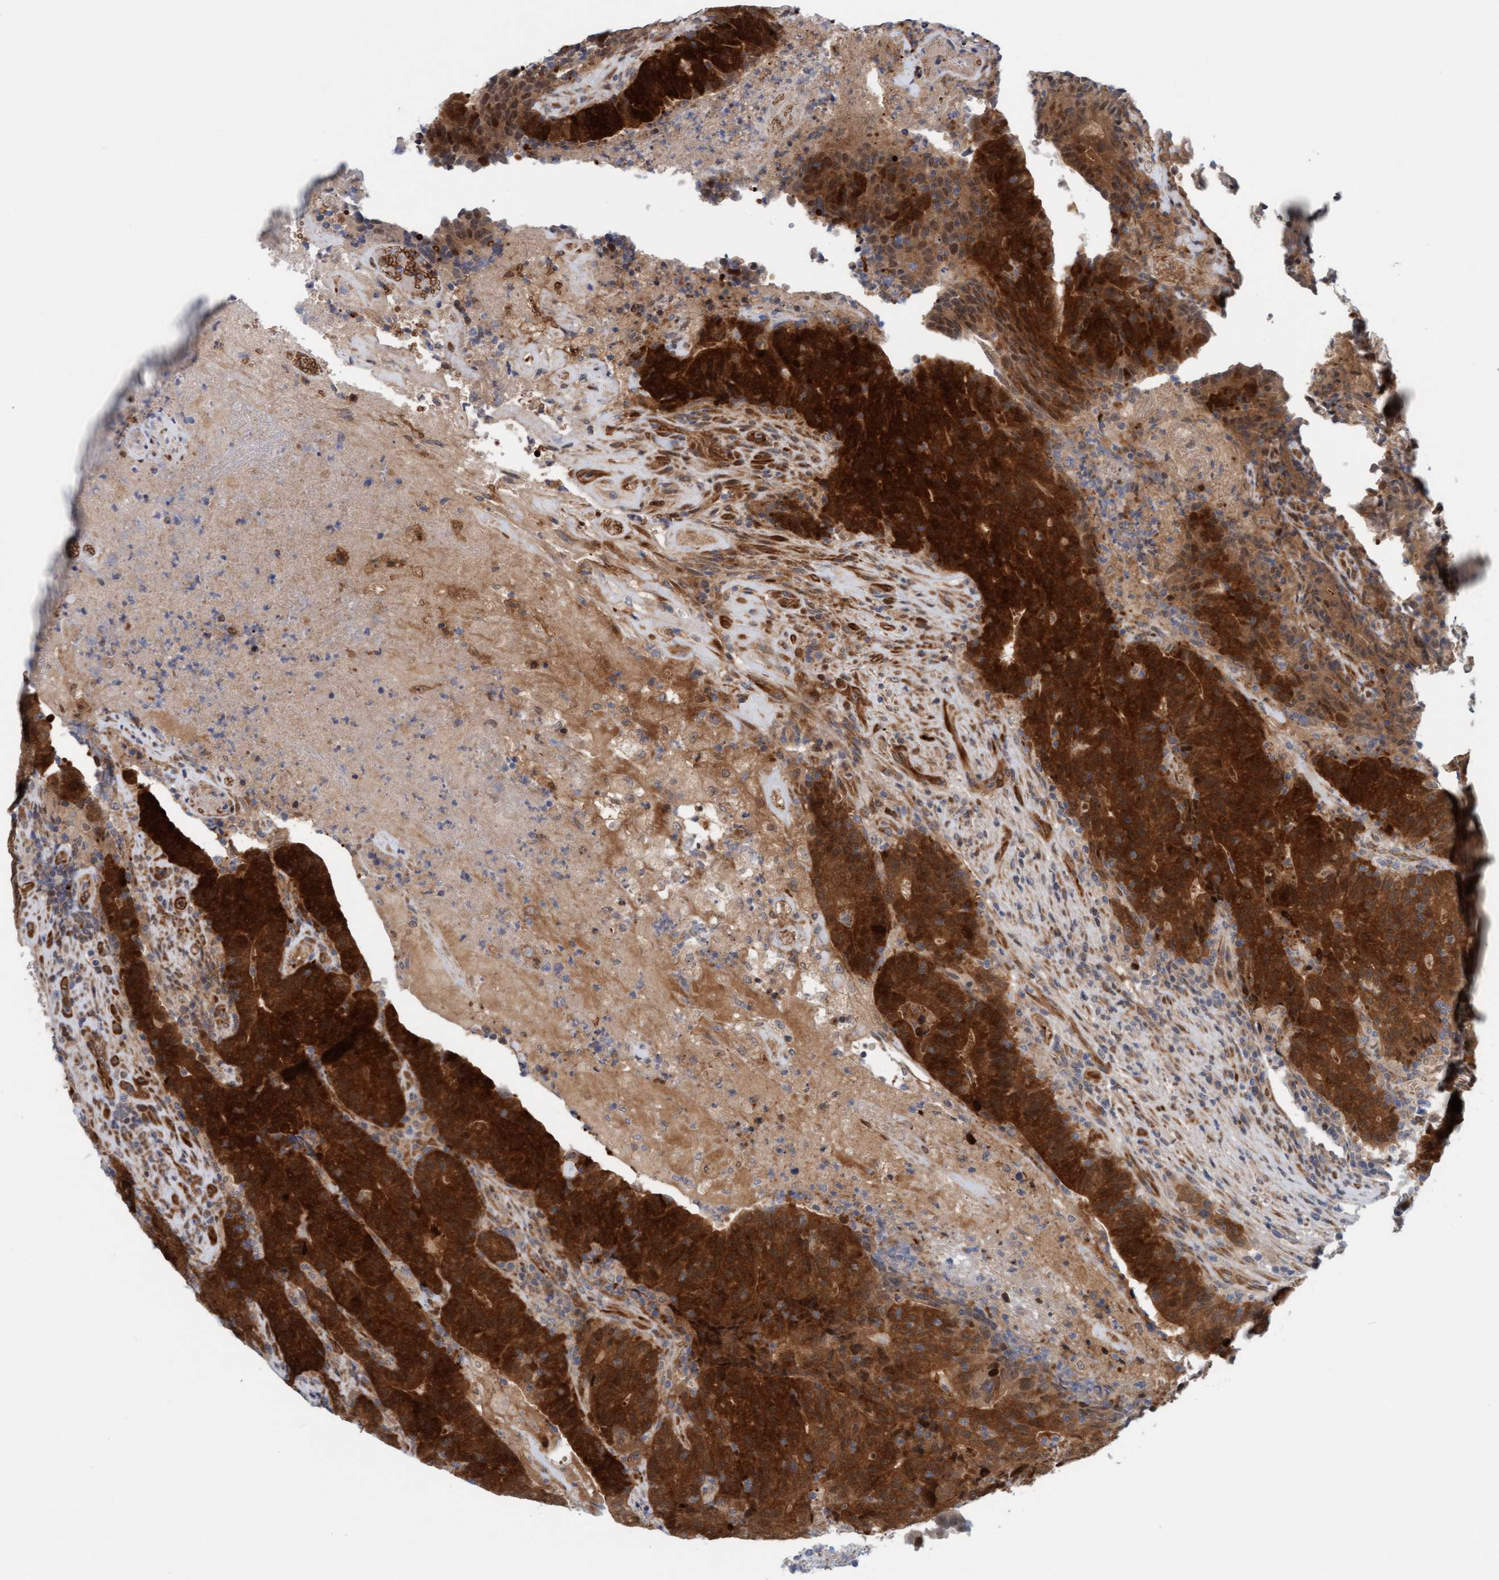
{"staining": {"intensity": "strong", "quantity": ">75%", "location": "cytoplasmic/membranous,nuclear"}, "tissue": "colorectal cancer", "cell_type": "Tumor cells", "image_type": "cancer", "snomed": [{"axis": "morphology", "description": "Normal tissue, NOS"}, {"axis": "morphology", "description": "Adenocarcinoma, NOS"}, {"axis": "topography", "description": "Colon"}], "caption": "Immunohistochemistry (IHC) image of neoplastic tissue: human colorectal cancer stained using IHC exhibits high levels of strong protein expression localized specifically in the cytoplasmic/membranous and nuclear of tumor cells, appearing as a cytoplasmic/membranous and nuclear brown color.", "gene": "EIF4EBP1", "patient": {"sex": "female", "age": 75}}